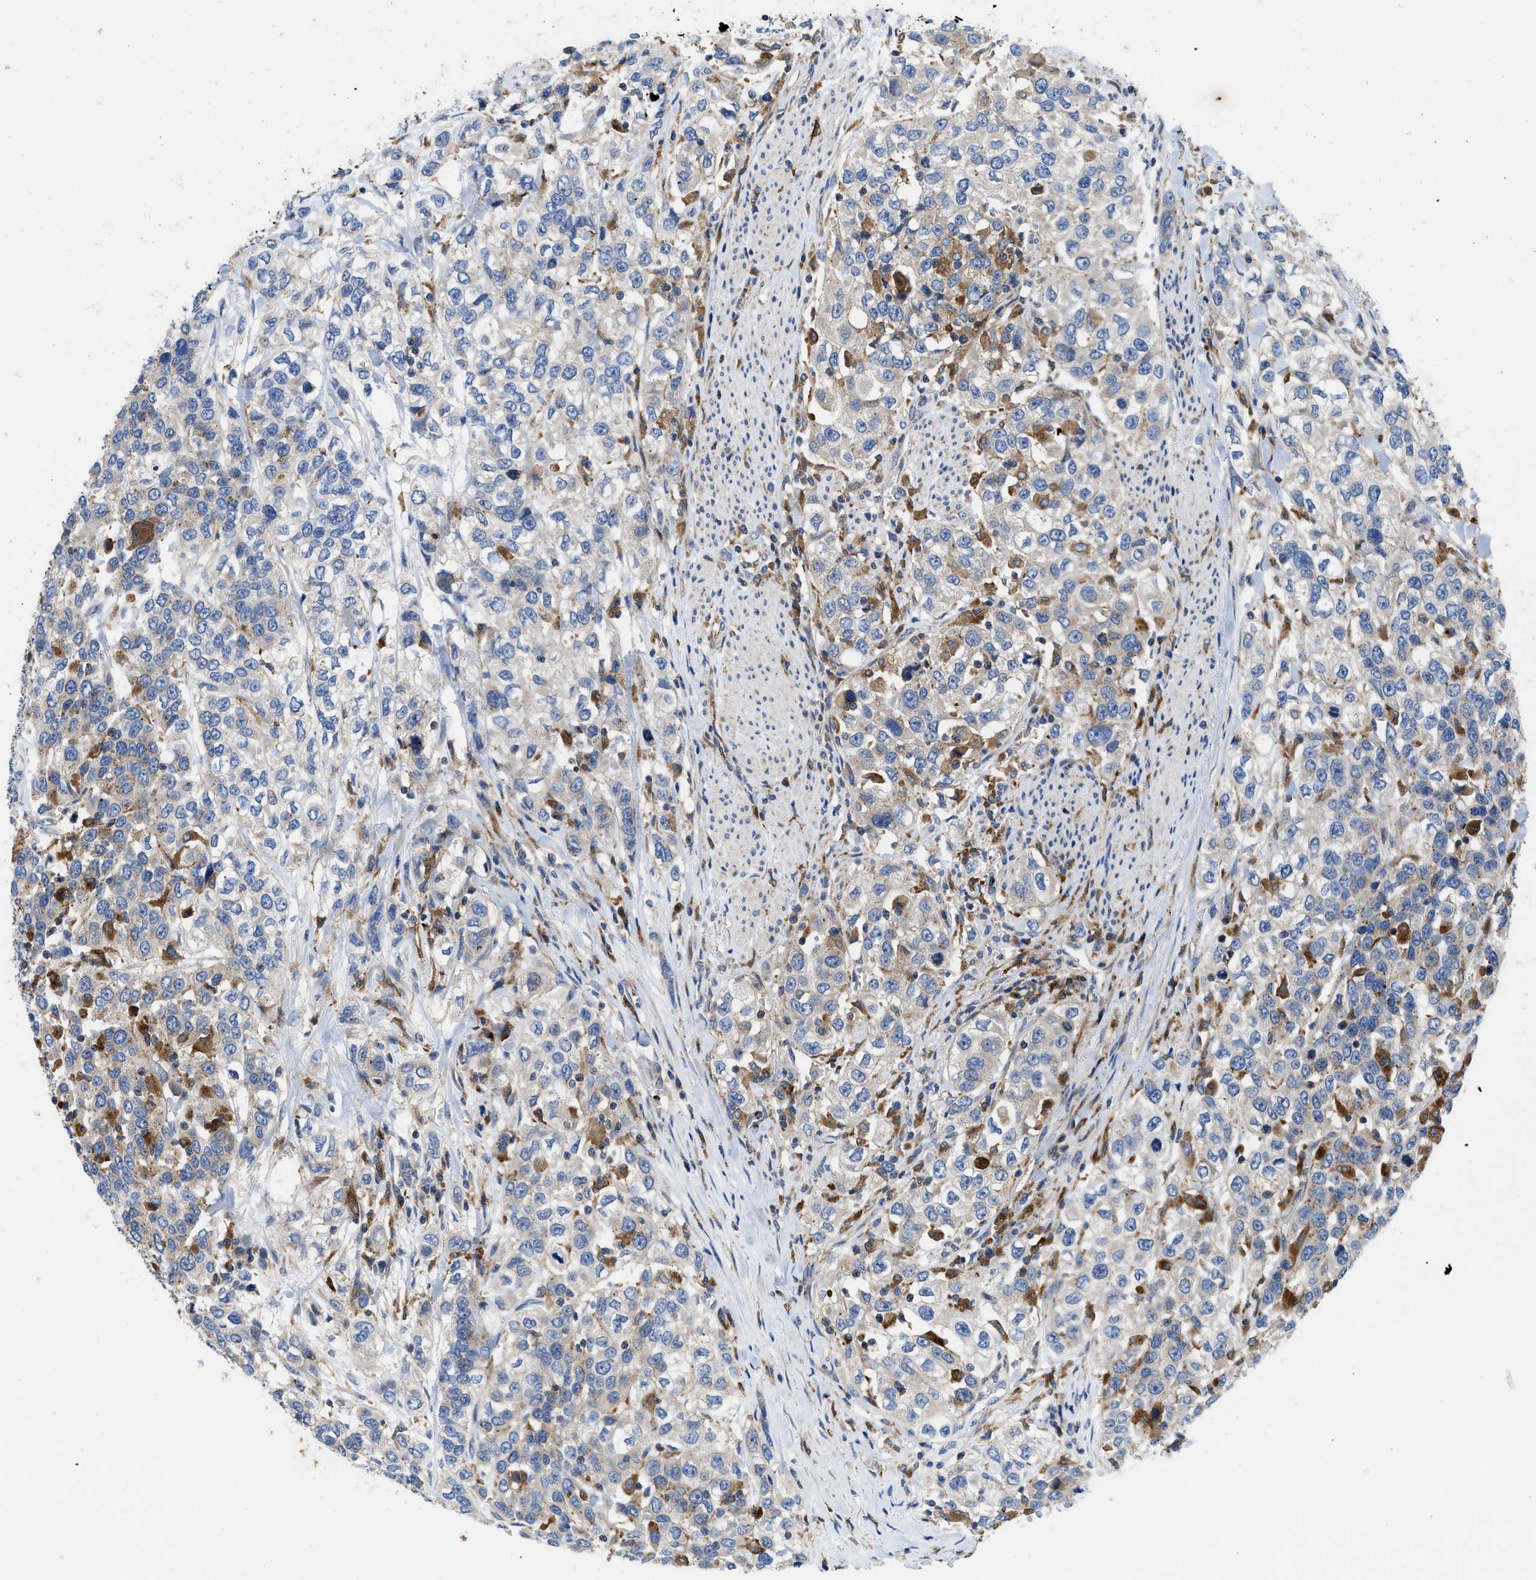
{"staining": {"intensity": "weak", "quantity": "<25%", "location": "cytoplasmic/membranous"}, "tissue": "urothelial cancer", "cell_type": "Tumor cells", "image_type": "cancer", "snomed": [{"axis": "morphology", "description": "Urothelial carcinoma, High grade"}, {"axis": "topography", "description": "Urinary bladder"}], "caption": "A photomicrograph of urothelial carcinoma (high-grade) stained for a protein shows no brown staining in tumor cells.", "gene": "ENPP4", "patient": {"sex": "female", "age": 80}}